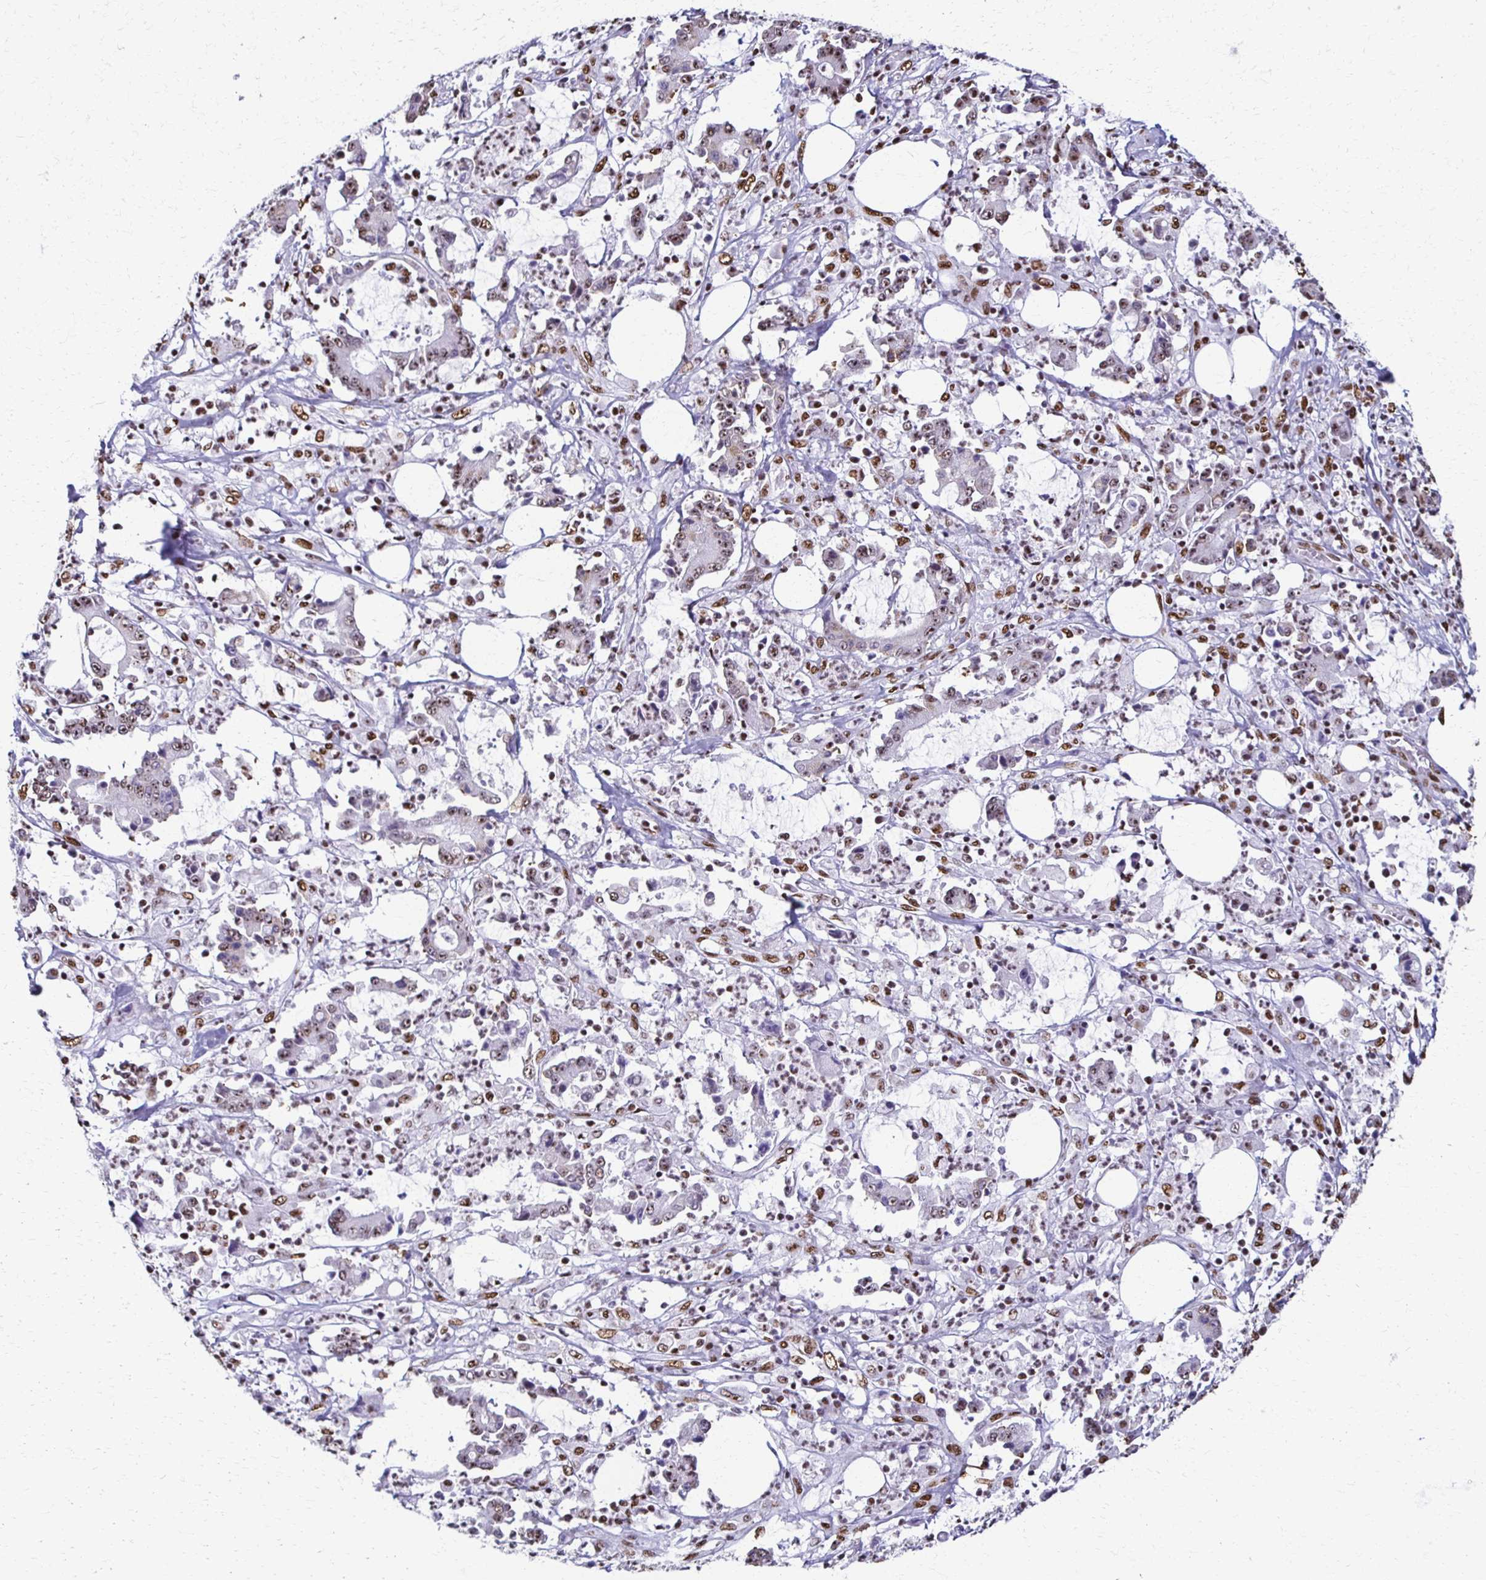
{"staining": {"intensity": "moderate", "quantity": "<25%", "location": "nuclear"}, "tissue": "stomach cancer", "cell_type": "Tumor cells", "image_type": "cancer", "snomed": [{"axis": "morphology", "description": "Adenocarcinoma, NOS"}, {"axis": "topography", "description": "Stomach, upper"}], "caption": "Moderate nuclear positivity for a protein is identified in approximately <25% of tumor cells of stomach cancer (adenocarcinoma) using immunohistochemistry (IHC).", "gene": "NONO", "patient": {"sex": "male", "age": 68}}